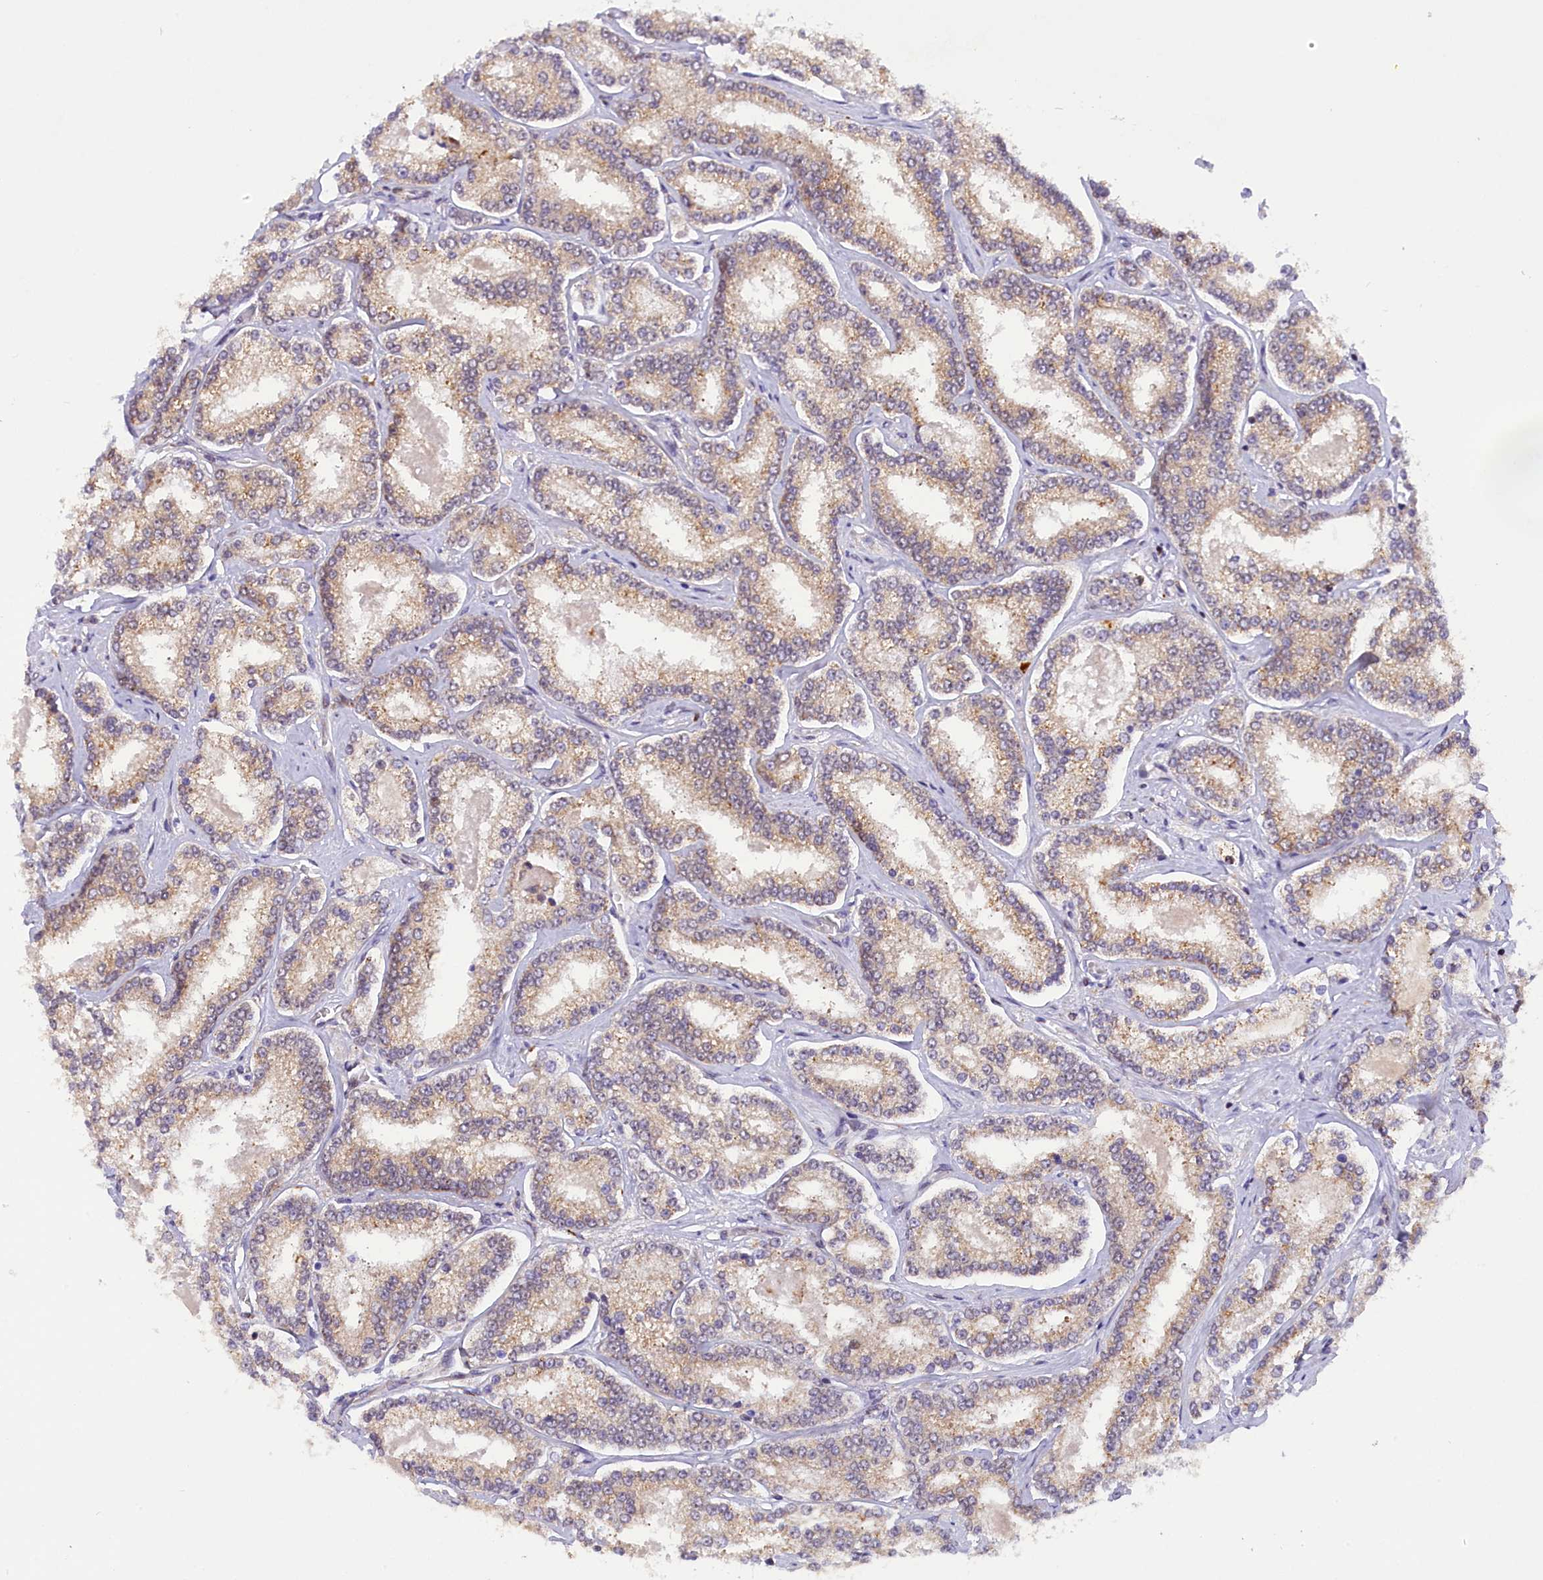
{"staining": {"intensity": "weak", "quantity": "<25%", "location": "cytoplasmic/membranous"}, "tissue": "prostate cancer", "cell_type": "Tumor cells", "image_type": "cancer", "snomed": [{"axis": "morphology", "description": "Normal tissue, NOS"}, {"axis": "morphology", "description": "Adenocarcinoma, High grade"}, {"axis": "topography", "description": "Prostate"}], "caption": "A histopathology image of human adenocarcinoma (high-grade) (prostate) is negative for staining in tumor cells. Nuclei are stained in blue.", "gene": "SAMD4A", "patient": {"sex": "male", "age": 83}}